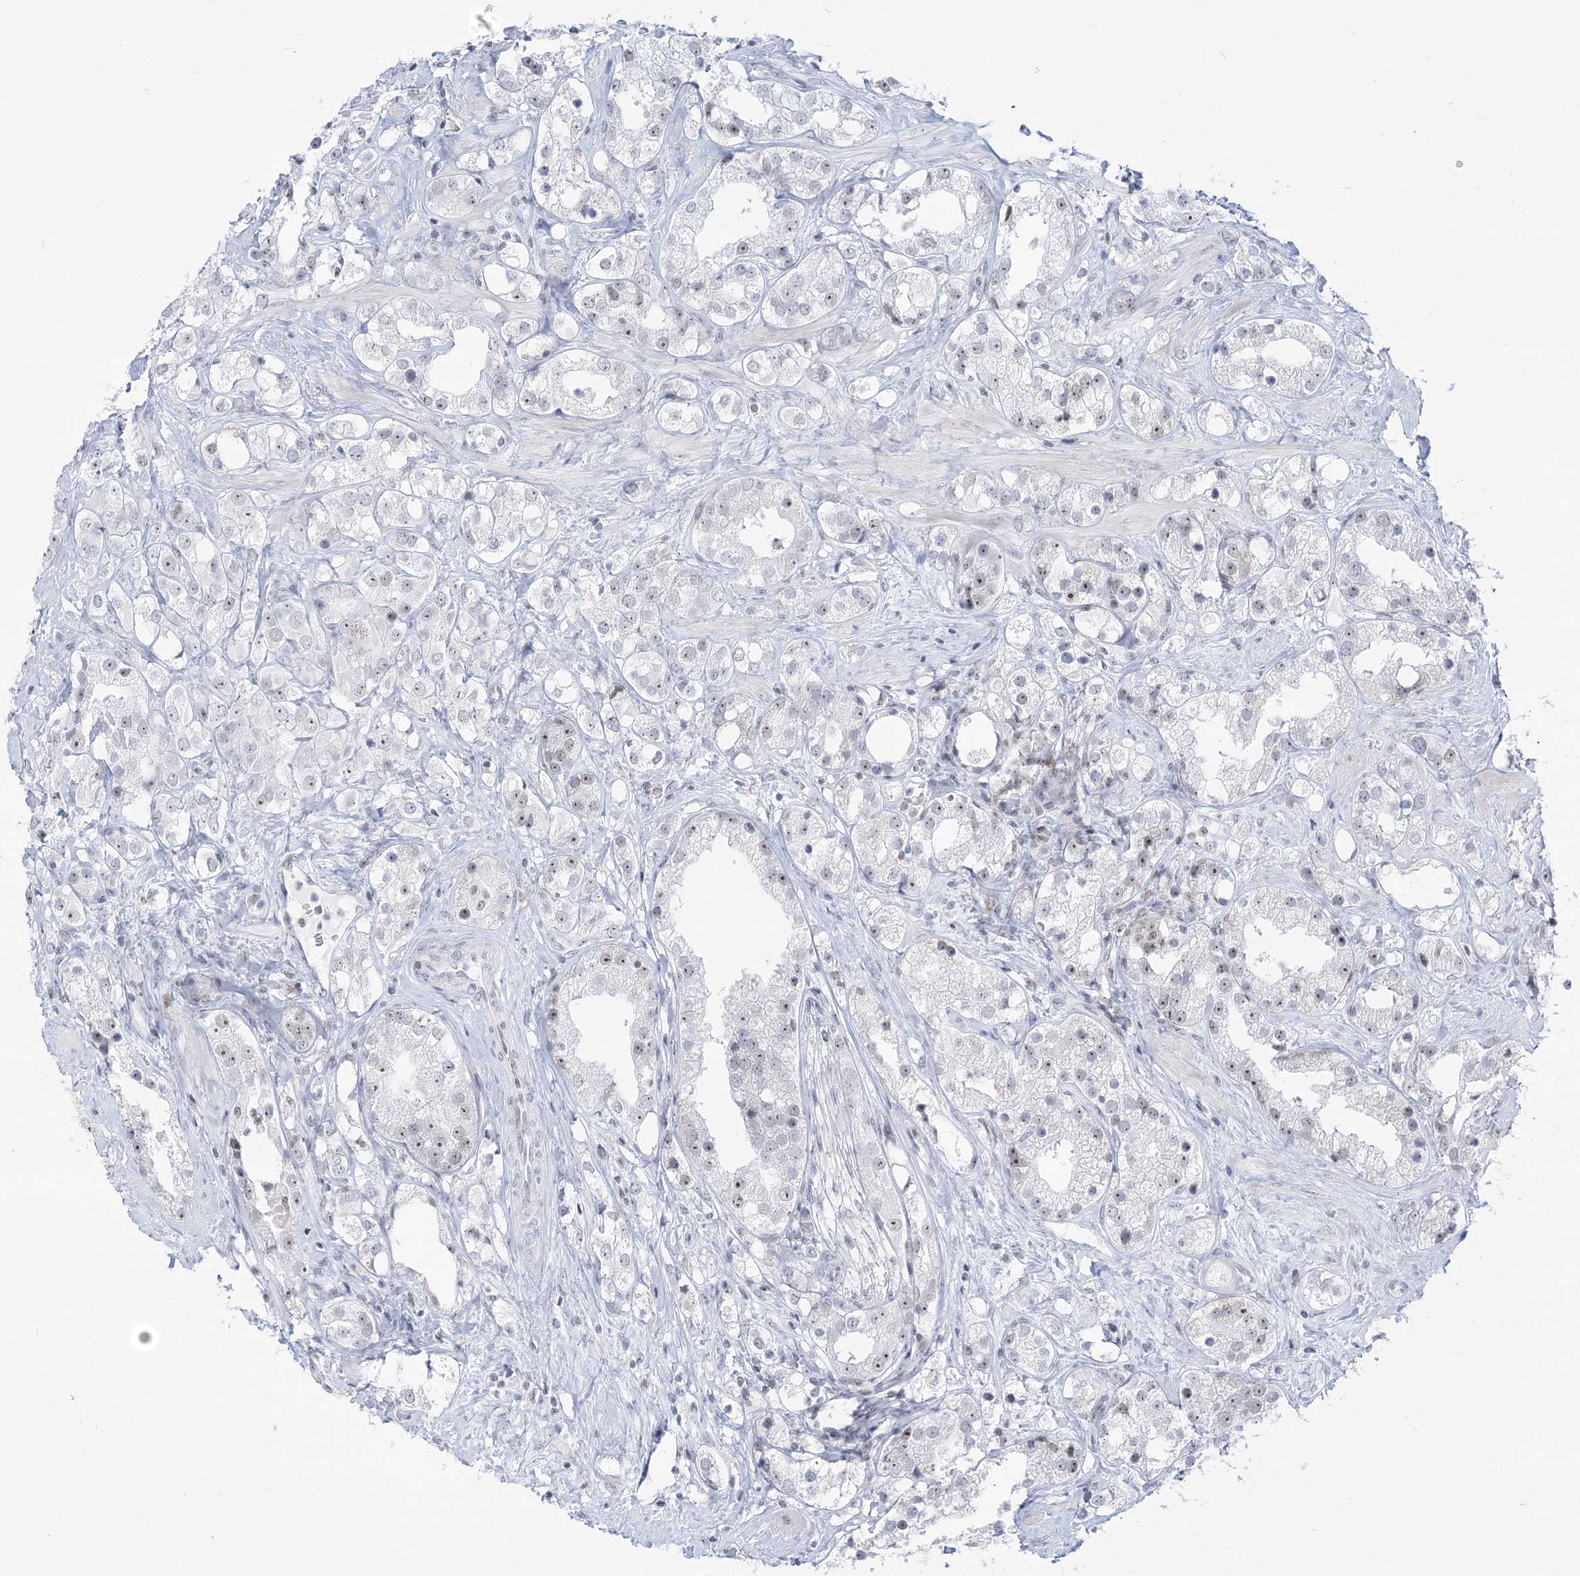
{"staining": {"intensity": "weak", "quantity": "<25%", "location": "nuclear"}, "tissue": "prostate cancer", "cell_type": "Tumor cells", "image_type": "cancer", "snomed": [{"axis": "morphology", "description": "Adenocarcinoma, NOS"}, {"axis": "topography", "description": "Prostate"}], "caption": "DAB (3,3'-diaminobenzidine) immunohistochemical staining of human adenocarcinoma (prostate) demonstrates no significant expression in tumor cells. The staining was performed using DAB to visualize the protein expression in brown, while the nuclei were stained in blue with hematoxylin (Magnification: 20x).", "gene": "DDX21", "patient": {"sex": "male", "age": 79}}